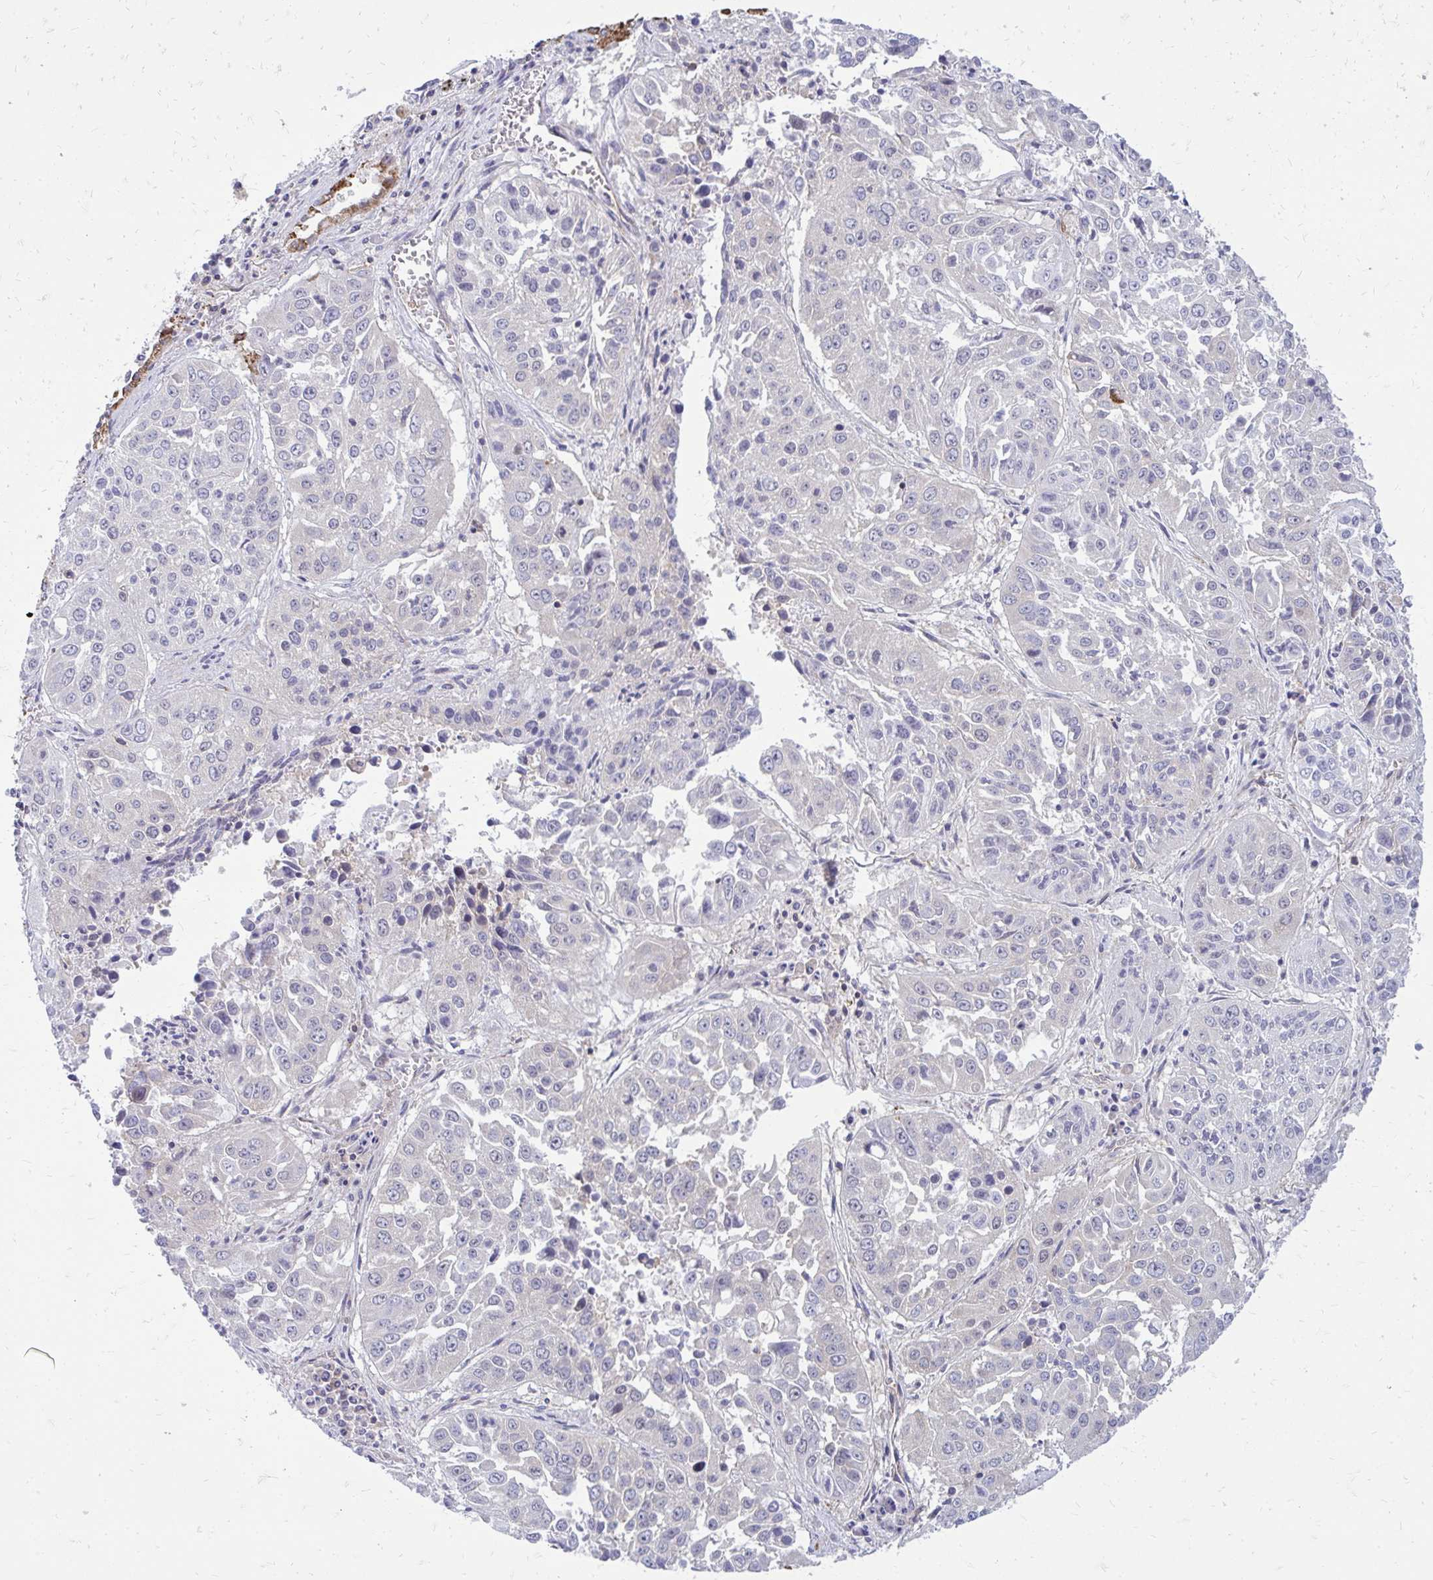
{"staining": {"intensity": "negative", "quantity": "none", "location": "none"}, "tissue": "lung cancer", "cell_type": "Tumor cells", "image_type": "cancer", "snomed": [{"axis": "morphology", "description": "Squamous cell carcinoma, NOS"}, {"axis": "topography", "description": "Lung"}], "caption": "Immunohistochemical staining of human lung cancer demonstrates no significant positivity in tumor cells. (IHC, brightfield microscopy, high magnification).", "gene": "ASAP1", "patient": {"sex": "female", "age": 61}}